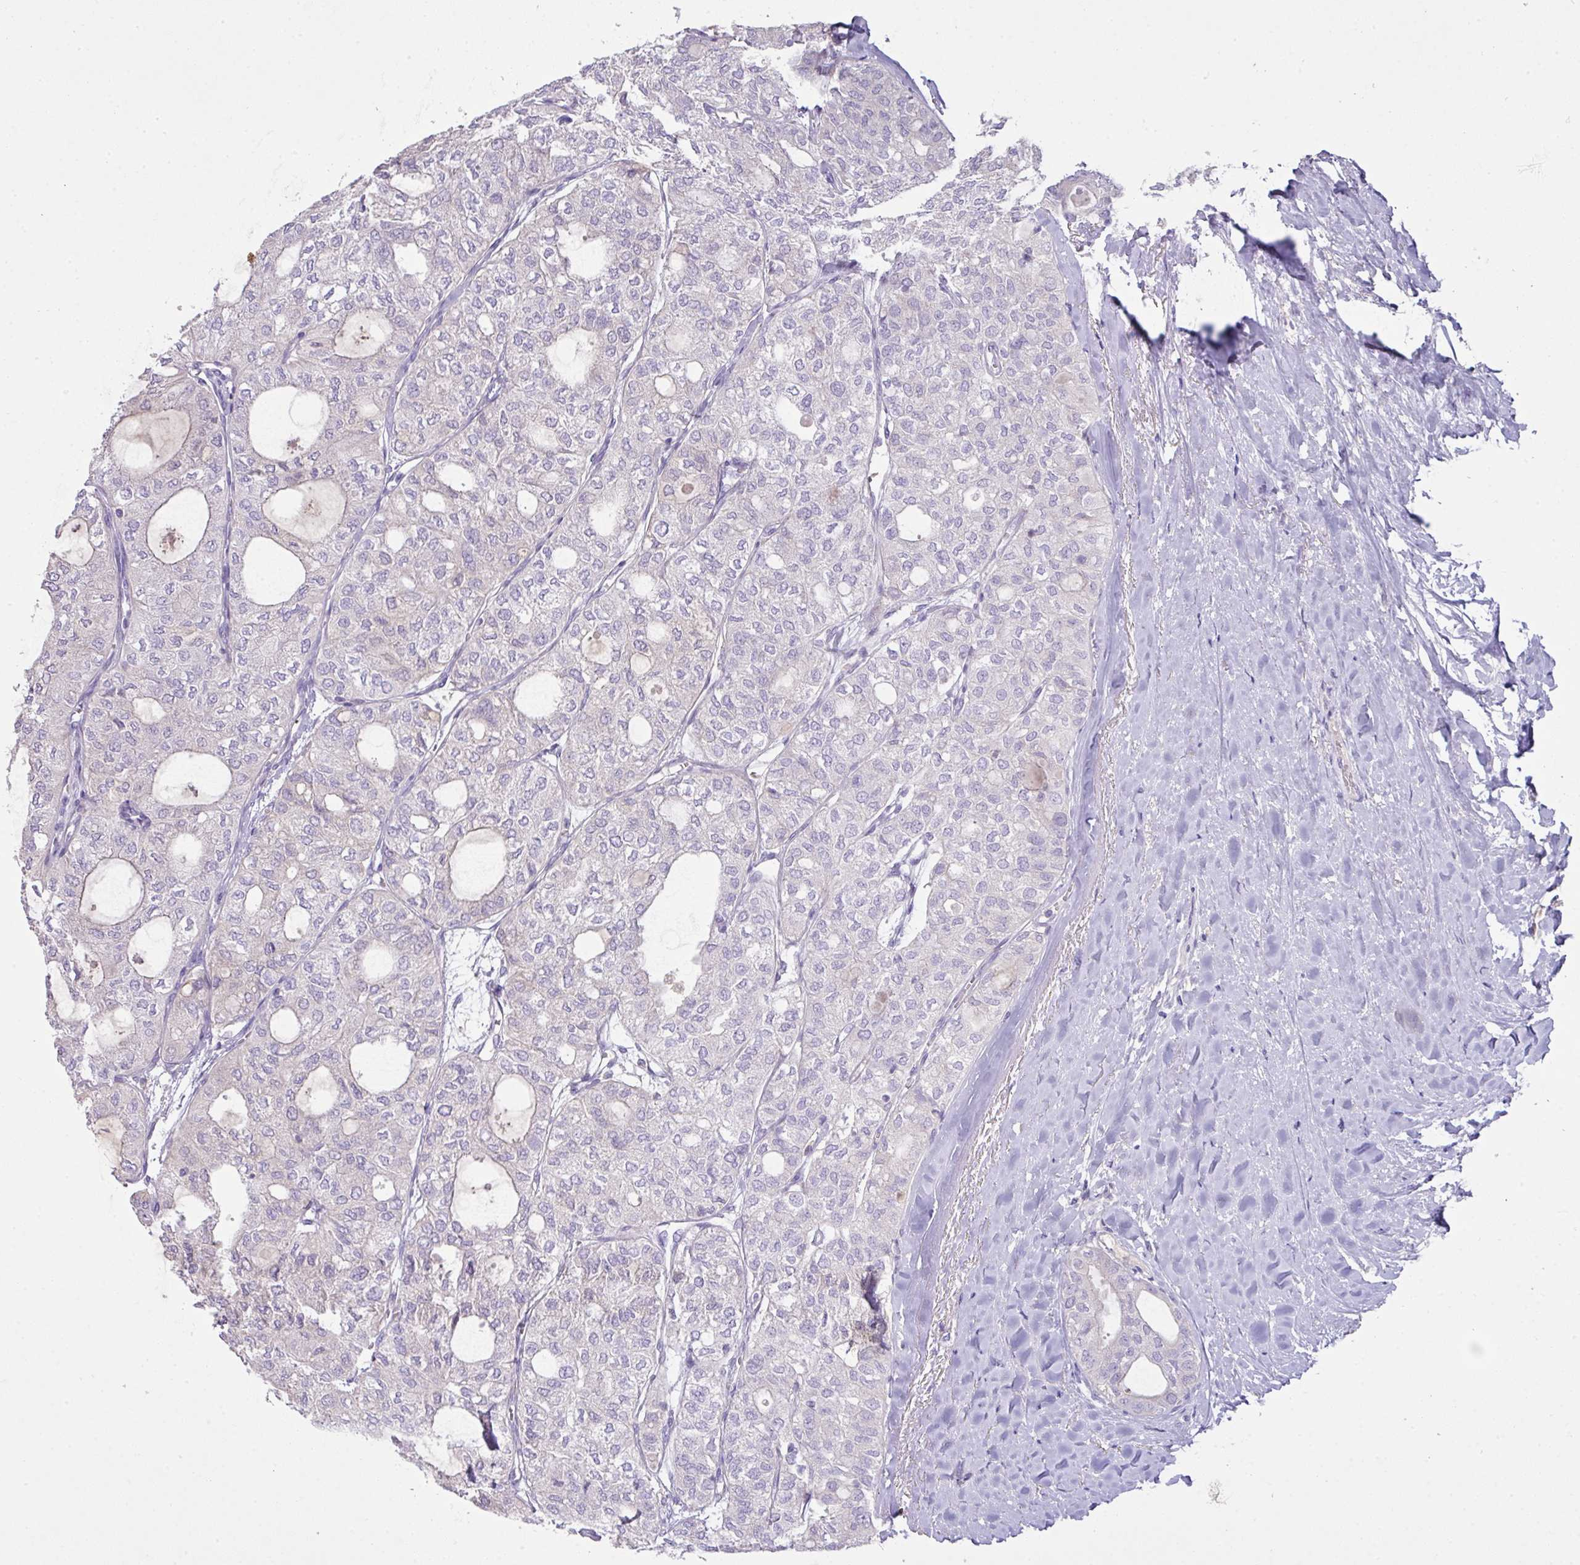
{"staining": {"intensity": "negative", "quantity": "none", "location": "none"}, "tissue": "thyroid cancer", "cell_type": "Tumor cells", "image_type": "cancer", "snomed": [{"axis": "morphology", "description": "Follicular adenoma carcinoma, NOS"}, {"axis": "topography", "description": "Thyroid gland"}], "caption": "Thyroid cancer was stained to show a protein in brown. There is no significant positivity in tumor cells. (IHC, brightfield microscopy, high magnification).", "gene": "OR6C6", "patient": {"sex": "male", "age": 75}}